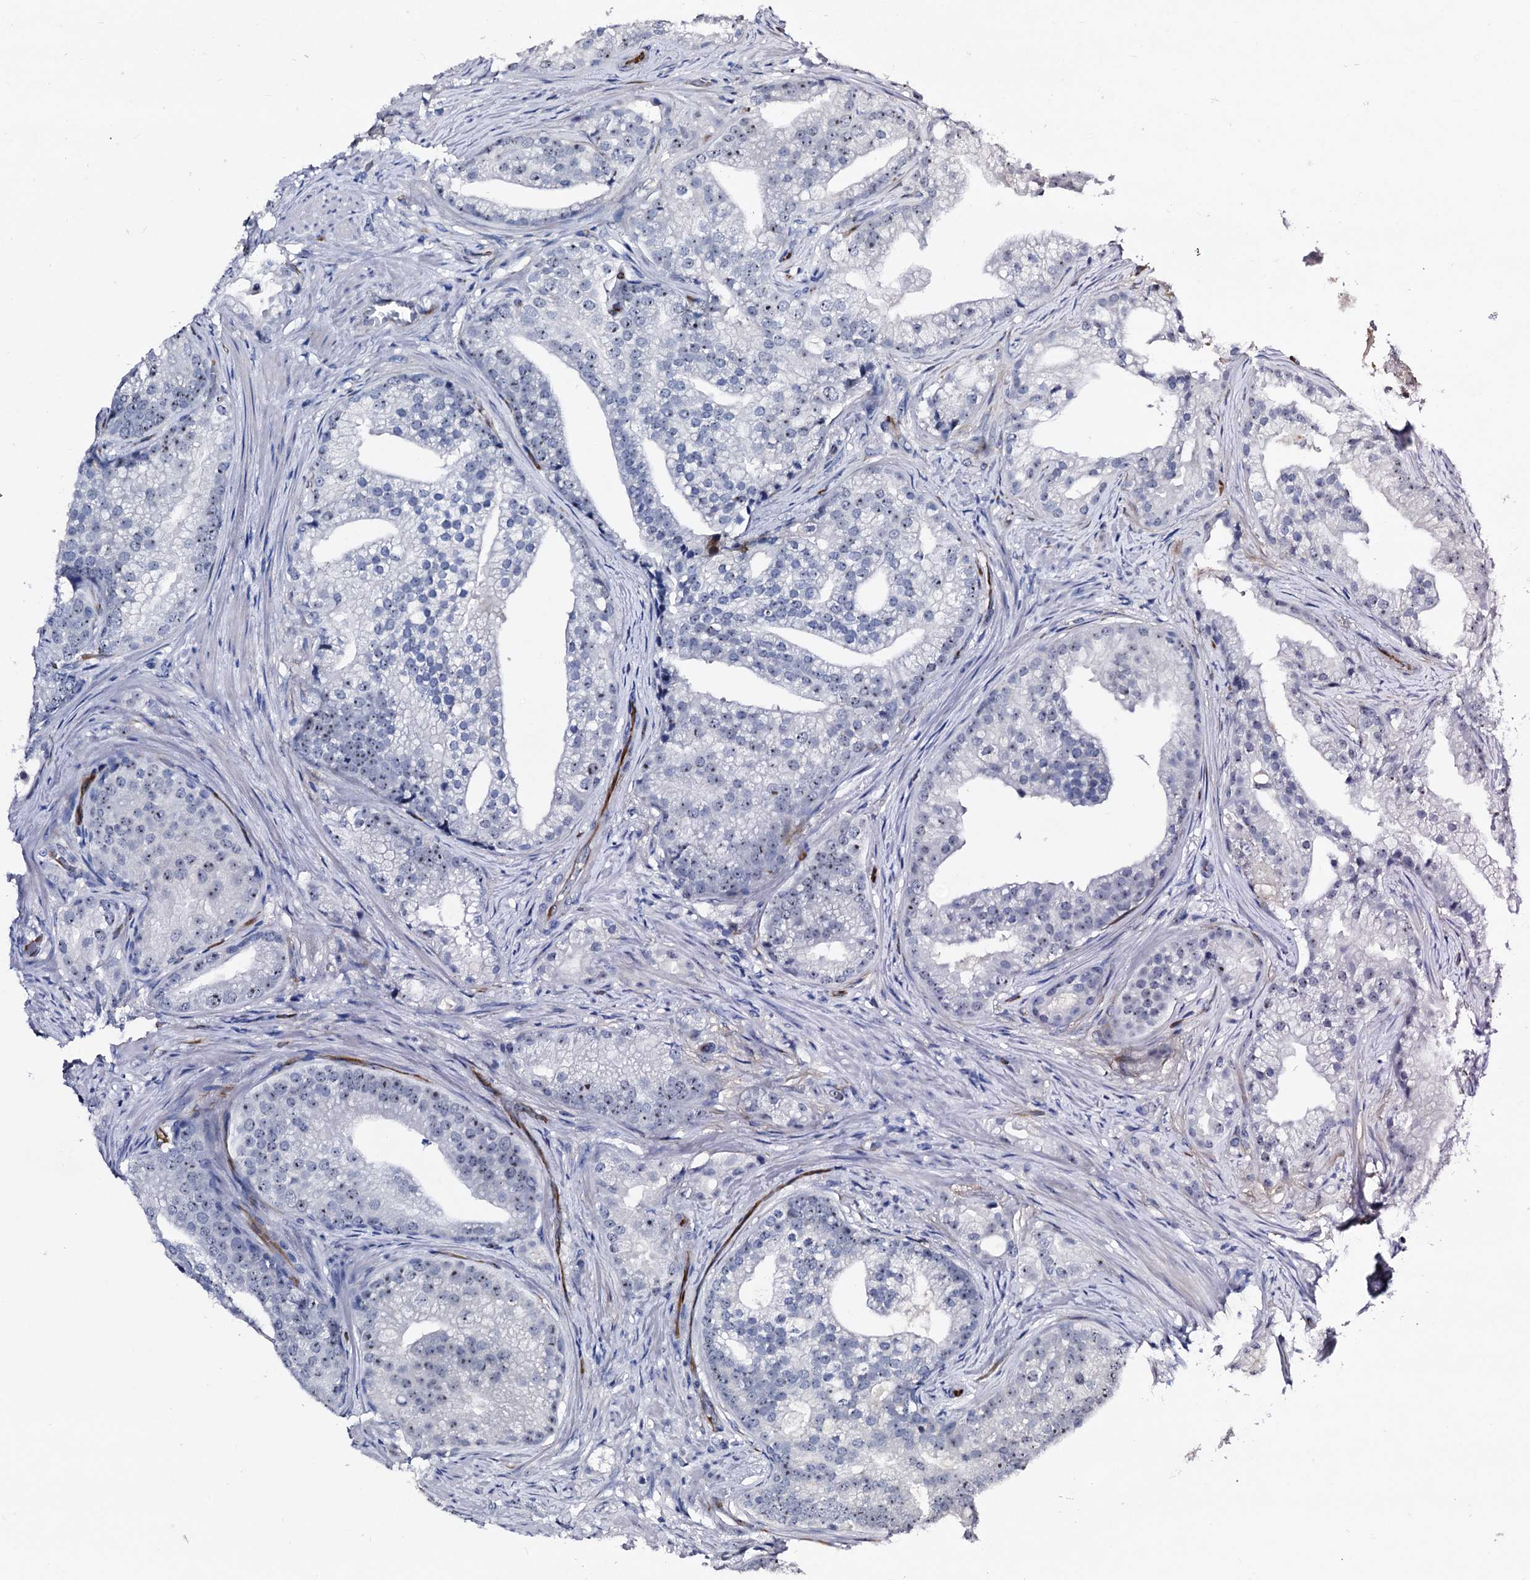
{"staining": {"intensity": "weak", "quantity": "25%-75%", "location": "nuclear"}, "tissue": "prostate cancer", "cell_type": "Tumor cells", "image_type": "cancer", "snomed": [{"axis": "morphology", "description": "Adenocarcinoma, Low grade"}, {"axis": "topography", "description": "Prostate"}], "caption": "This is an image of IHC staining of low-grade adenocarcinoma (prostate), which shows weak positivity in the nuclear of tumor cells.", "gene": "EMG1", "patient": {"sex": "male", "age": 71}}